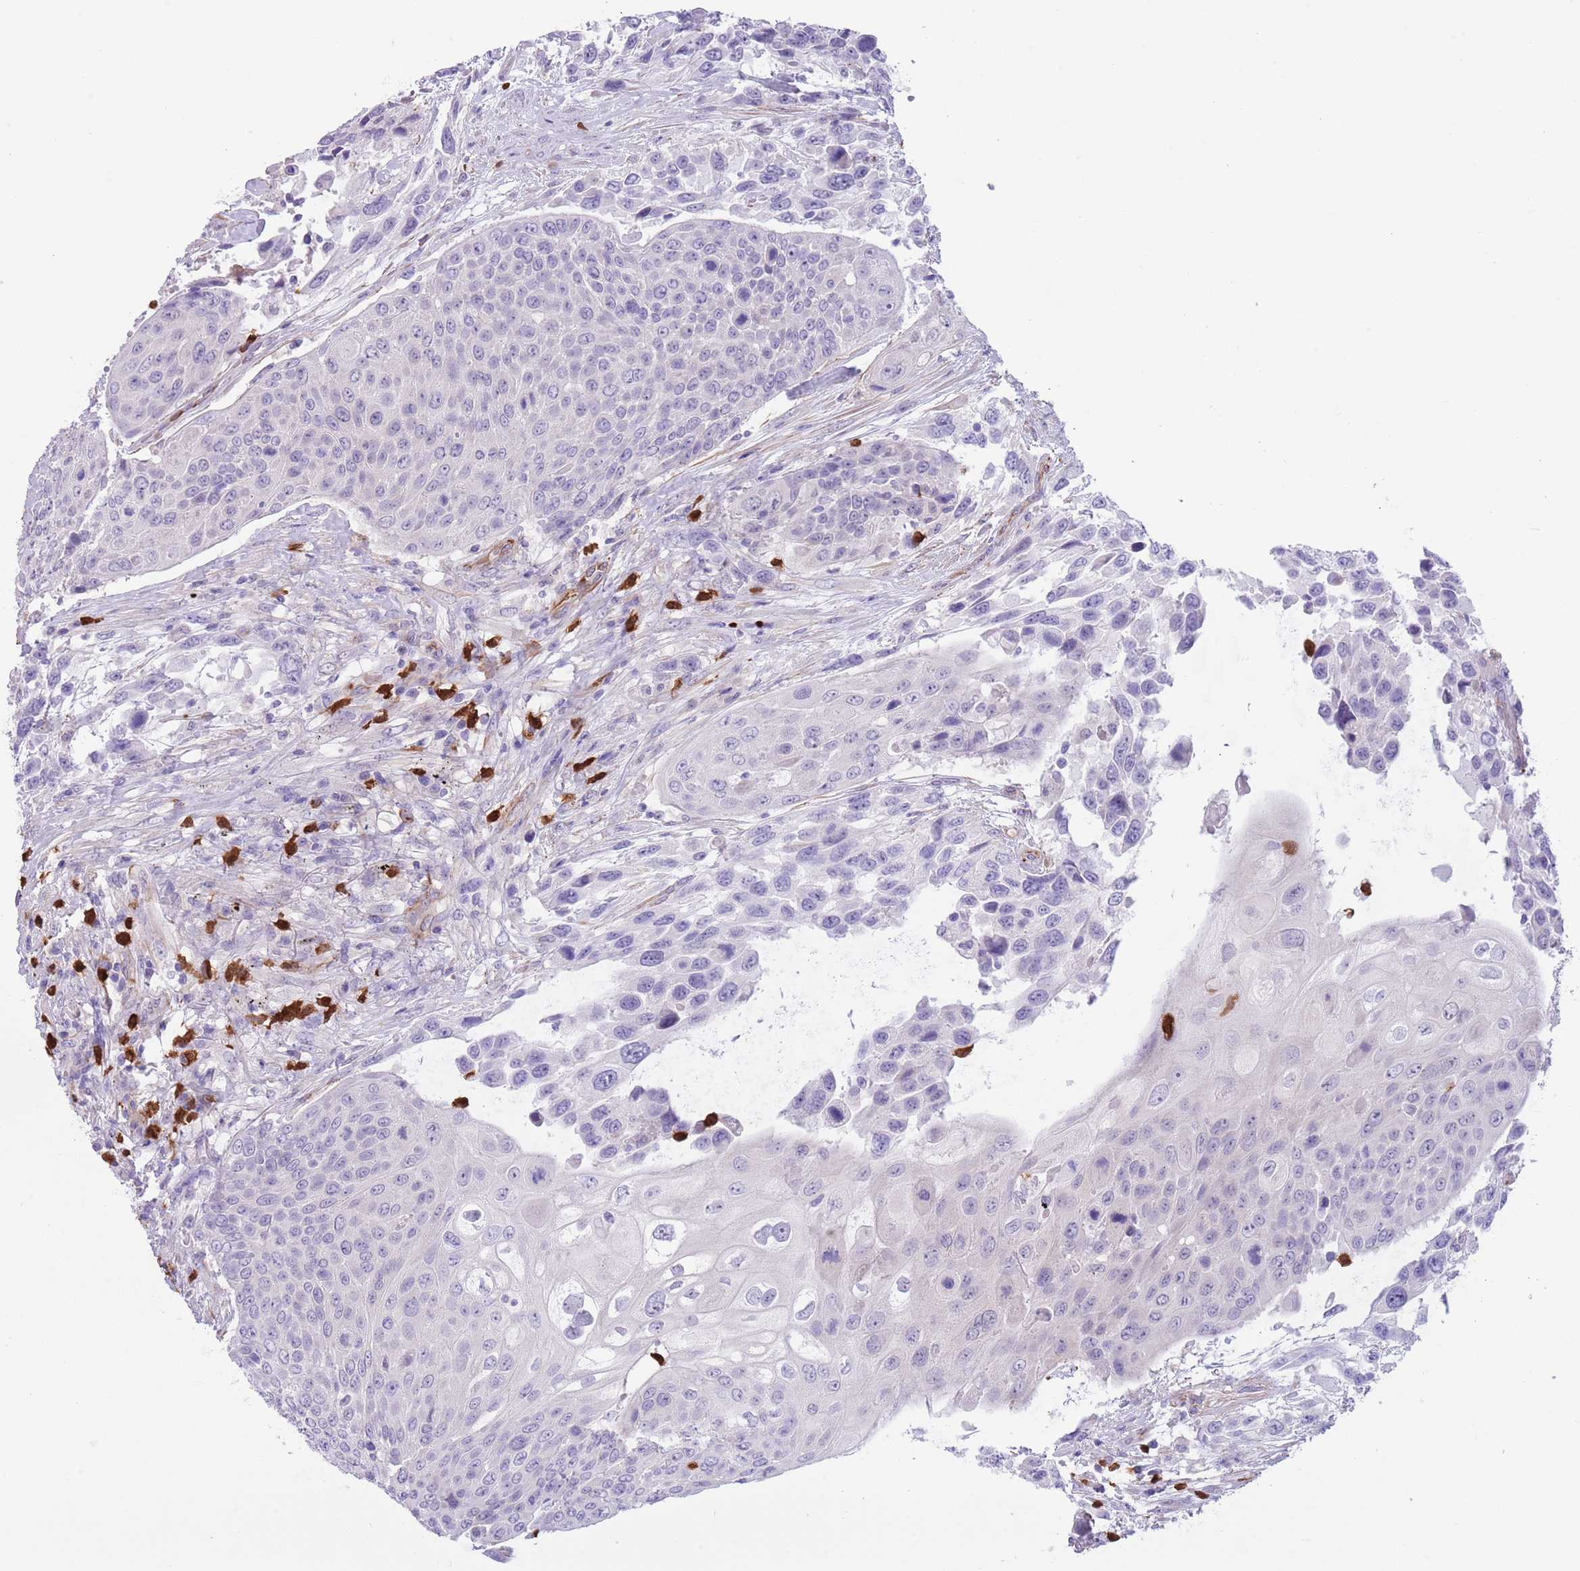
{"staining": {"intensity": "negative", "quantity": "none", "location": "none"}, "tissue": "urothelial cancer", "cell_type": "Tumor cells", "image_type": "cancer", "snomed": [{"axis": "morphology", "description": "Urothelial carcinoma, High grade"}, {"axis": "topography", "description": "Urinary bladder"}], "caption": "Tumor cells show no significant positivity in urothelial cancer. (DAB (3,3'-diaminobenzidine) immunohistochemistry, high magnification).", "gene": "TSGA13", "patient": {"sex": "female", "age": 70}}